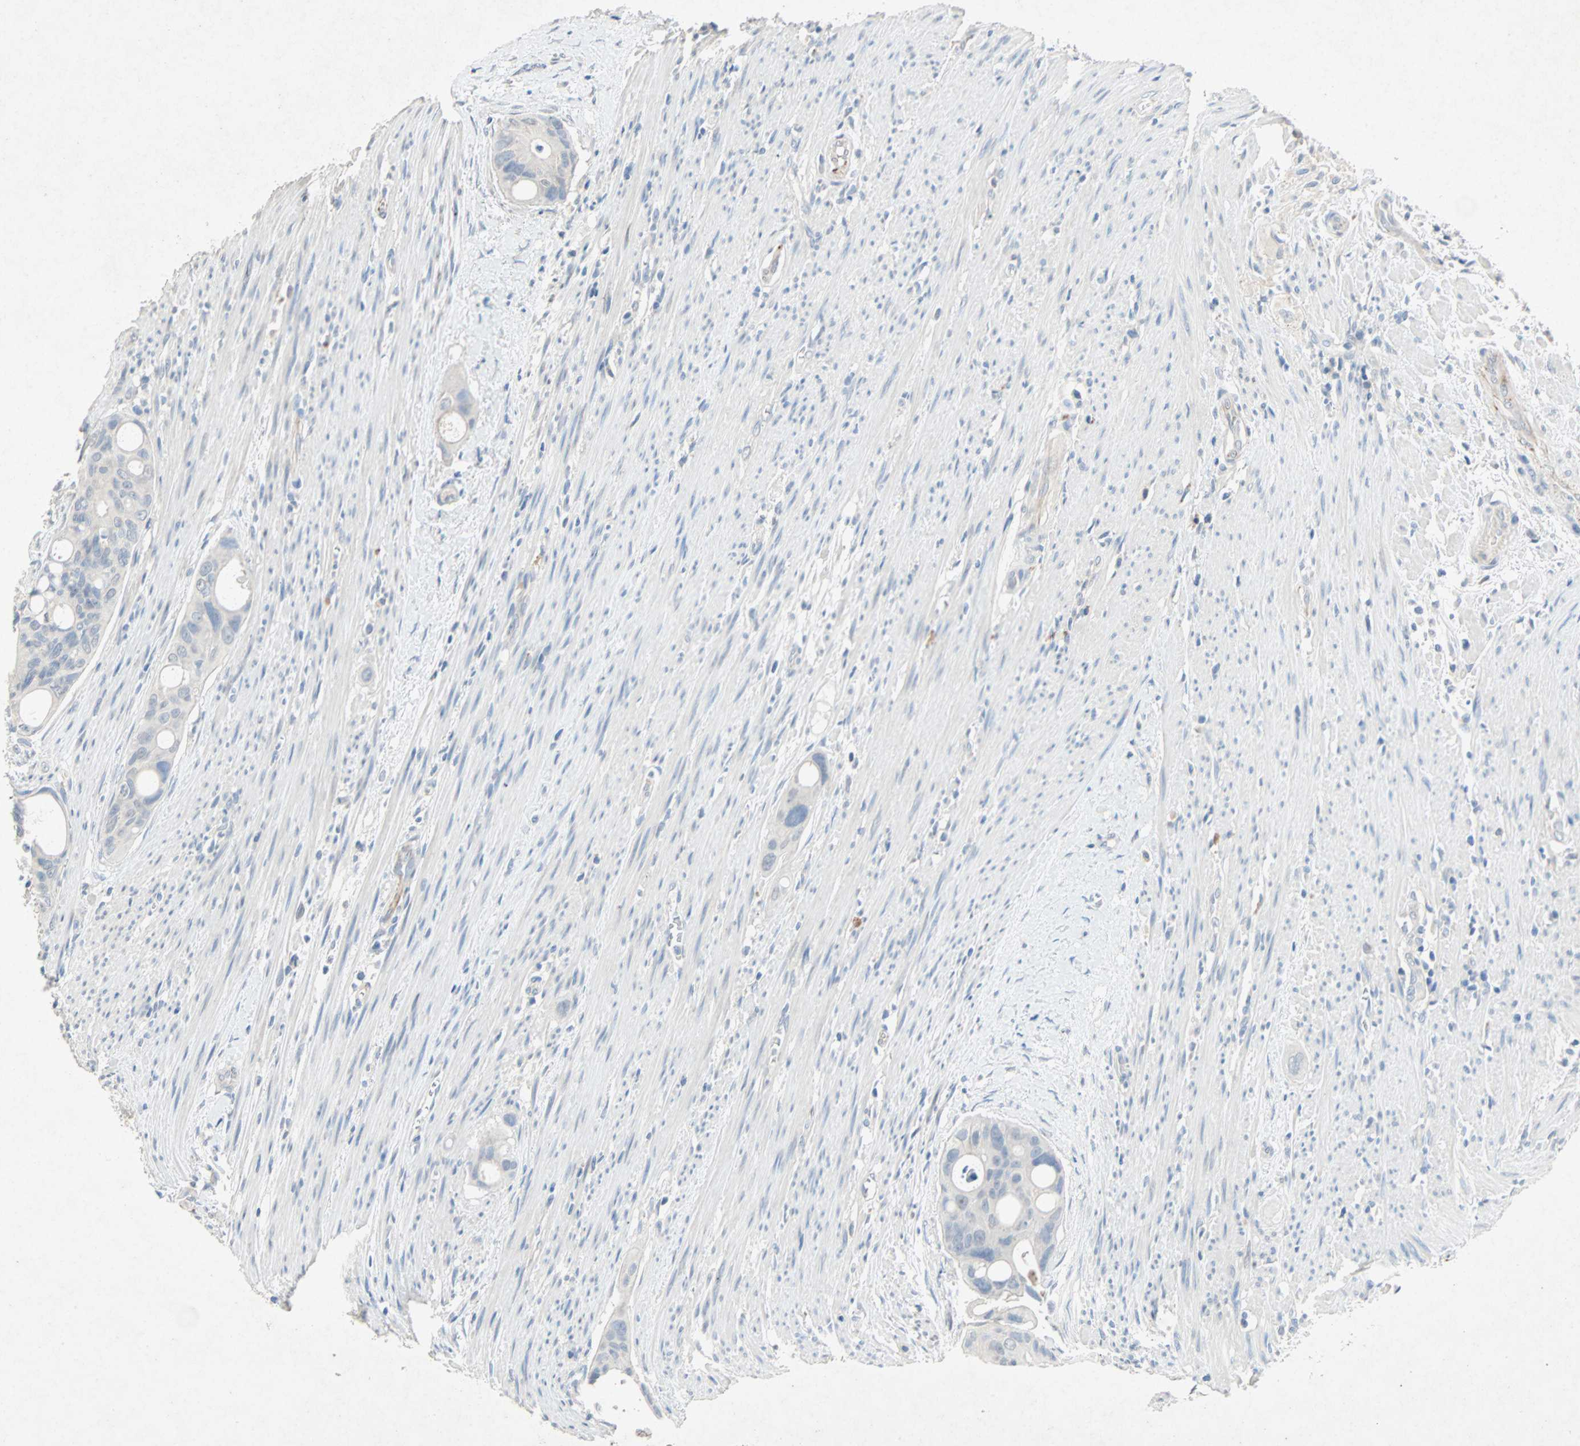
{"staining": {"intensity": "negative", "quantity": "none", "location": "none"}, "tissue": "colorectal cancer", "cell_type": "Tumor cells", "image_type": "cancer", "snomed": [{"axis": "morphology", "description": "Adenocarcinoma, NOS"}, {"axis": "topography", "description": "Colon"}], "caption": "Immunohistochemistry of colorectal cancer displays no staining in tumor cells. Nuclei are stained in blue.", "gene": "PCDHB2", "patient": {"sex": "female", "age": 57}}